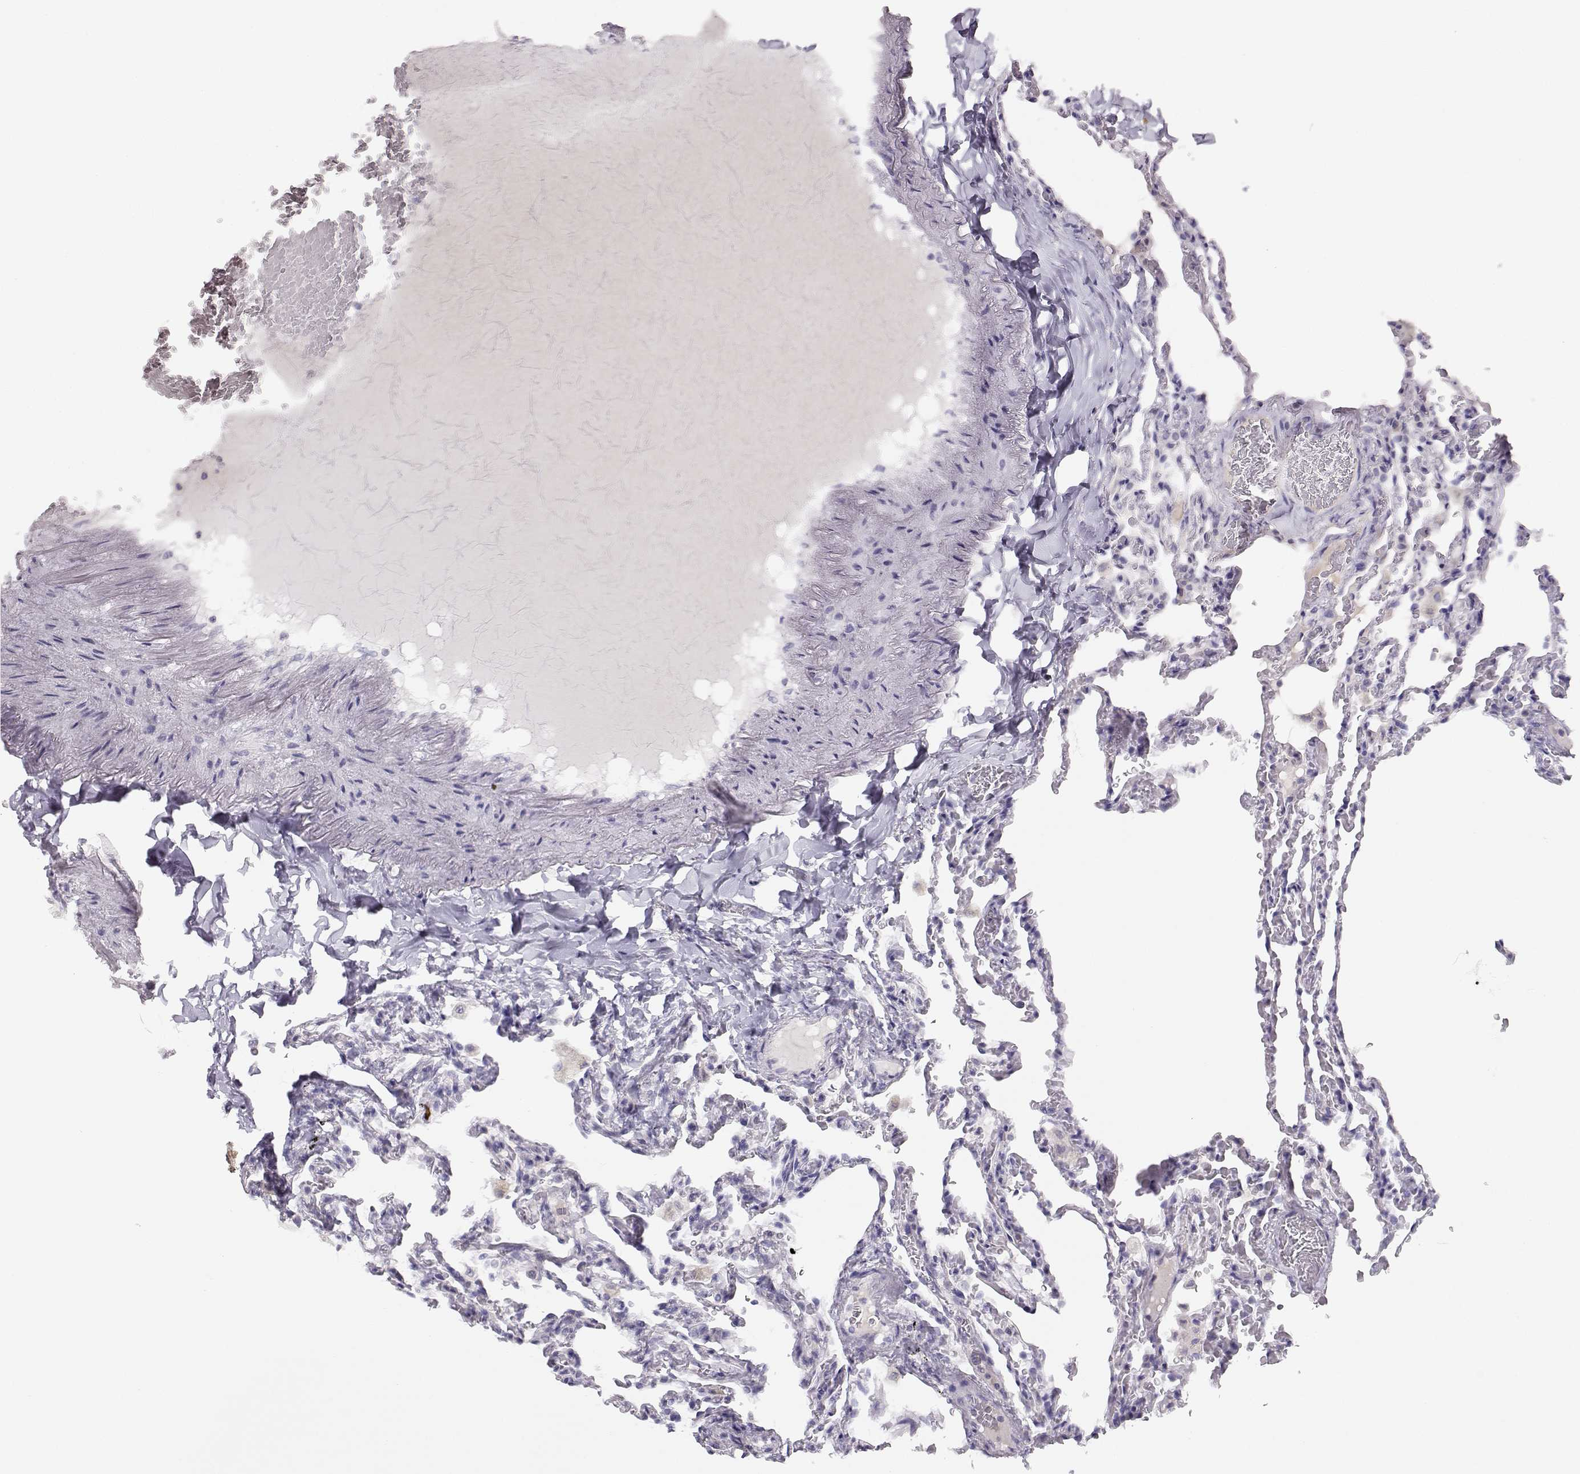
{"staining": {"intensity": "negative", "quantity": "none", "location": "none"}, "tissue": "lung", "cell_type": "Alveolar cells", "image_type": "normal", "snomed": [{"axis": "morphology", "description": "Normal tissue, NOS"}, {"axis": "topography", "description": "Lung"}], "caption": "A photomicrograph of human lung is negative for staining in alveolar cells.", "gene": "FAM166A", "patient": {"sex": "female", "age": 43}}